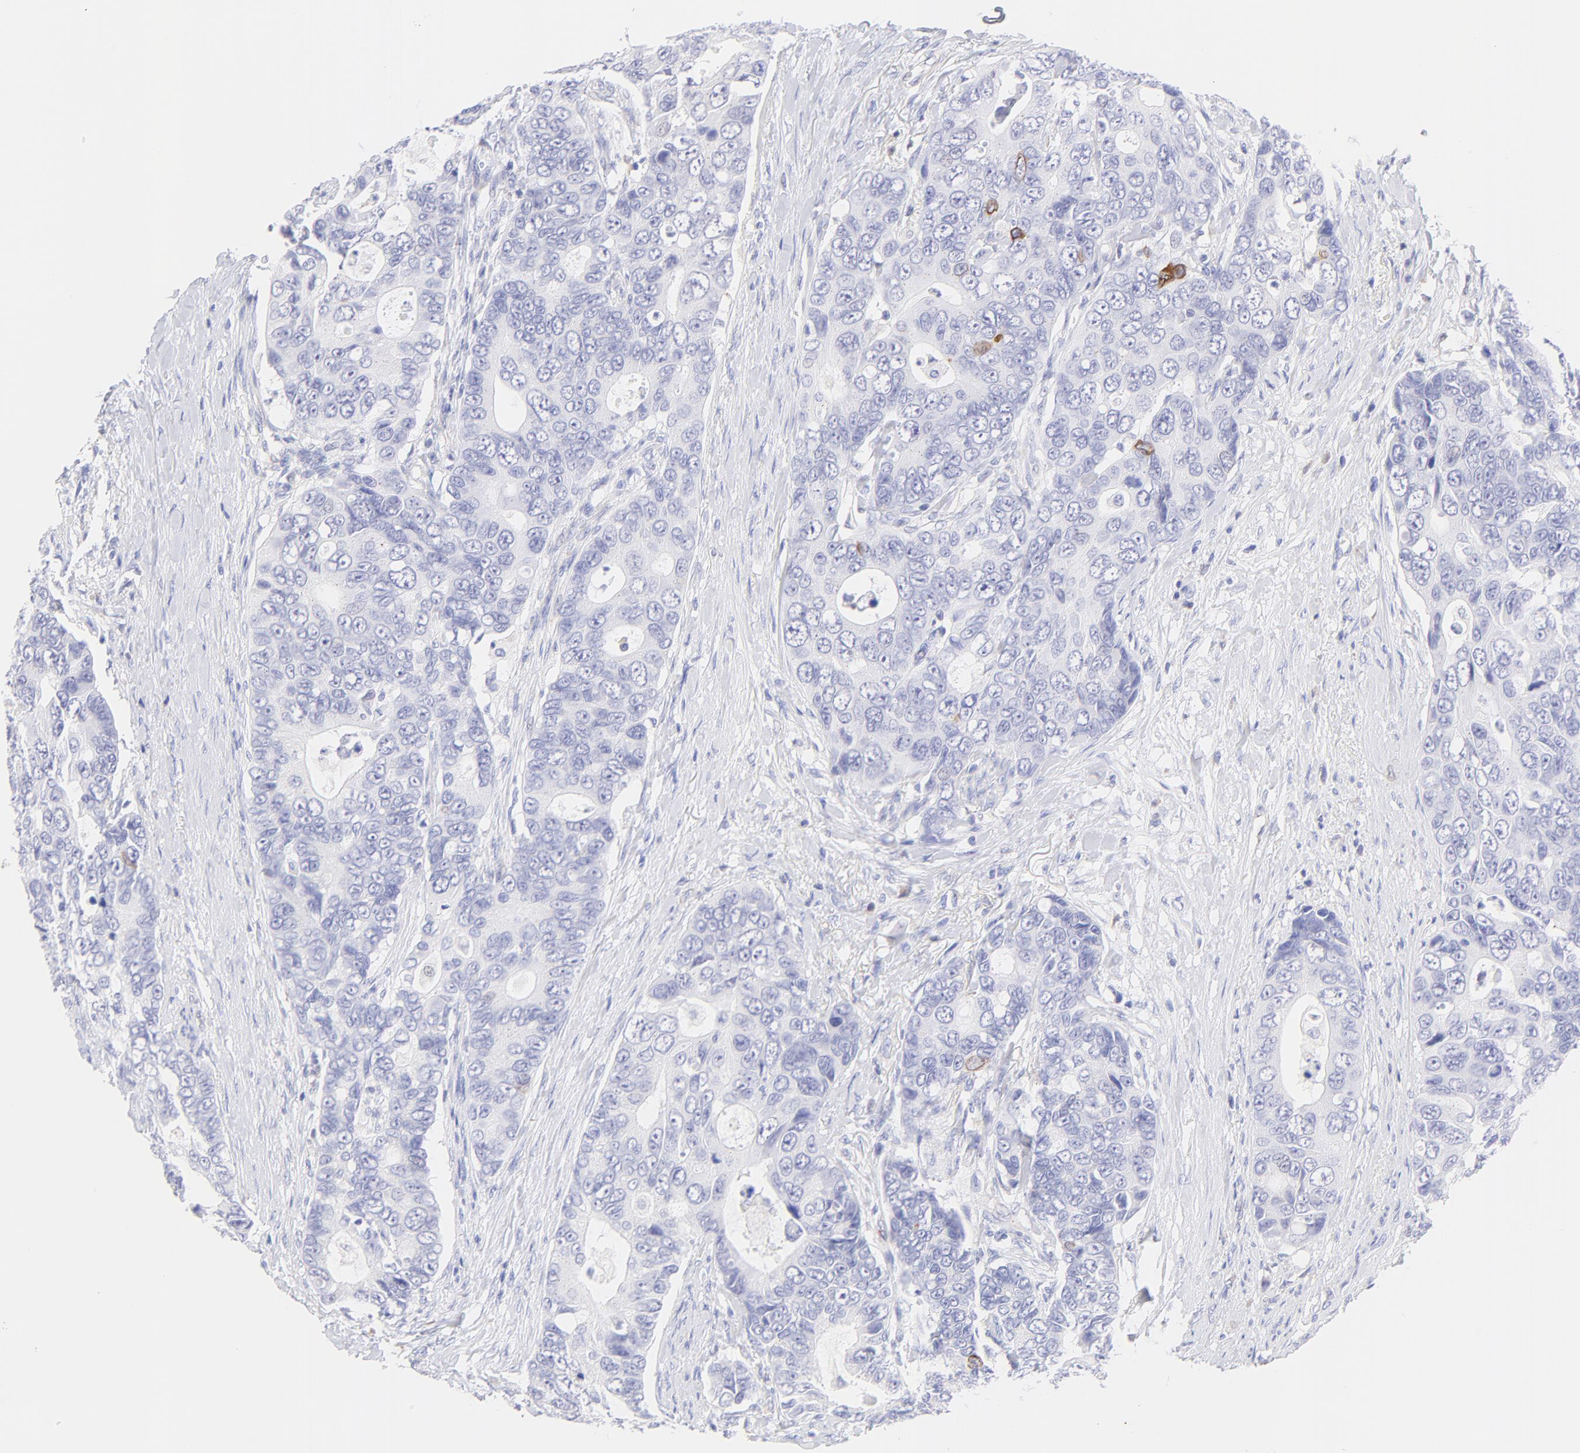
{"staining": {"intensity": "moderate", "quantity": "<25%", "location": "cytoplasmic/membranous"}, "tissue": "colorectal cancer", "cell_type": "Tumor cells", "image_type": "cancer", "snomed": [{"axis": "morphology", "description": "Adenocarcinoma, NOS"}, {"axis": "topography", "description": "Rectum"}], "caption": "IHC image of neoplastic tissue: human adenocarcinoma (colorectal) stained using immunohistochemistry (IHC) reveals low levels of moderate protein expression localized specifically in the cytoplasmic/membranous of tumor cells, appearing as a cytoplasmic/membranous brown color.", "gene": "IRAG2", "patient": {"sex": "female", "age": 67}}